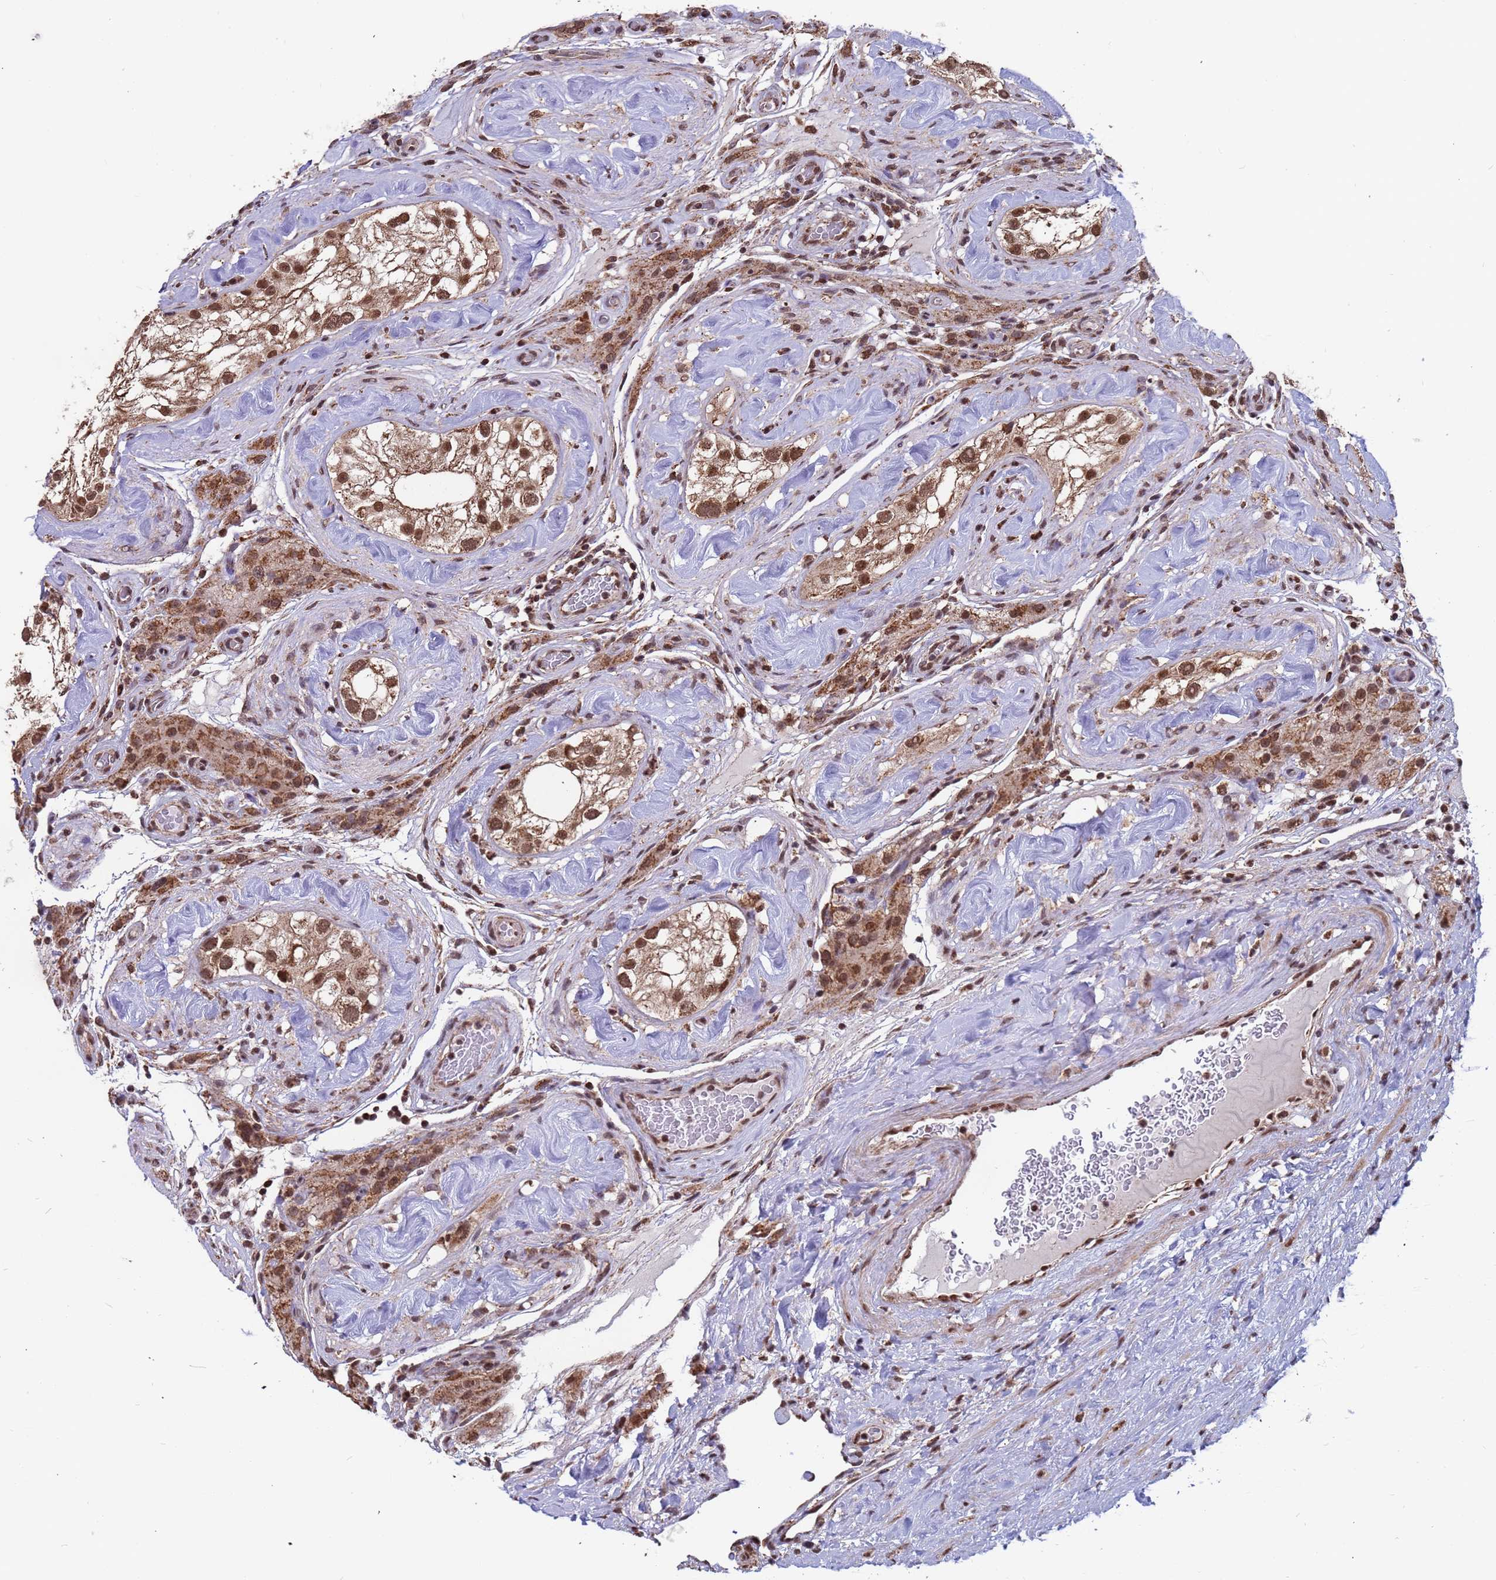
{"staining": {"intensity": "moderate", "quantity": ">75%", "location": "cytoplasmic/membranous,nuclear"}, "tissue": "testis cancer", "cell_type": "Tumor cells", "image_type": "cancer", "snomed": [{"axis": "morphology", "description": "Seminoma, NOS"}, {"axis": "topography", "description": "Testis"}], "caption": "A high-resolution histopathology image shows IHC staining of testis seminoma, which demonstrates moderate cytoplasmic/membranous and nuclear staining in approximately >75% of tumor cells.", "gene": "DENND2B", "patient": {"sex": "male", "age": 46}}